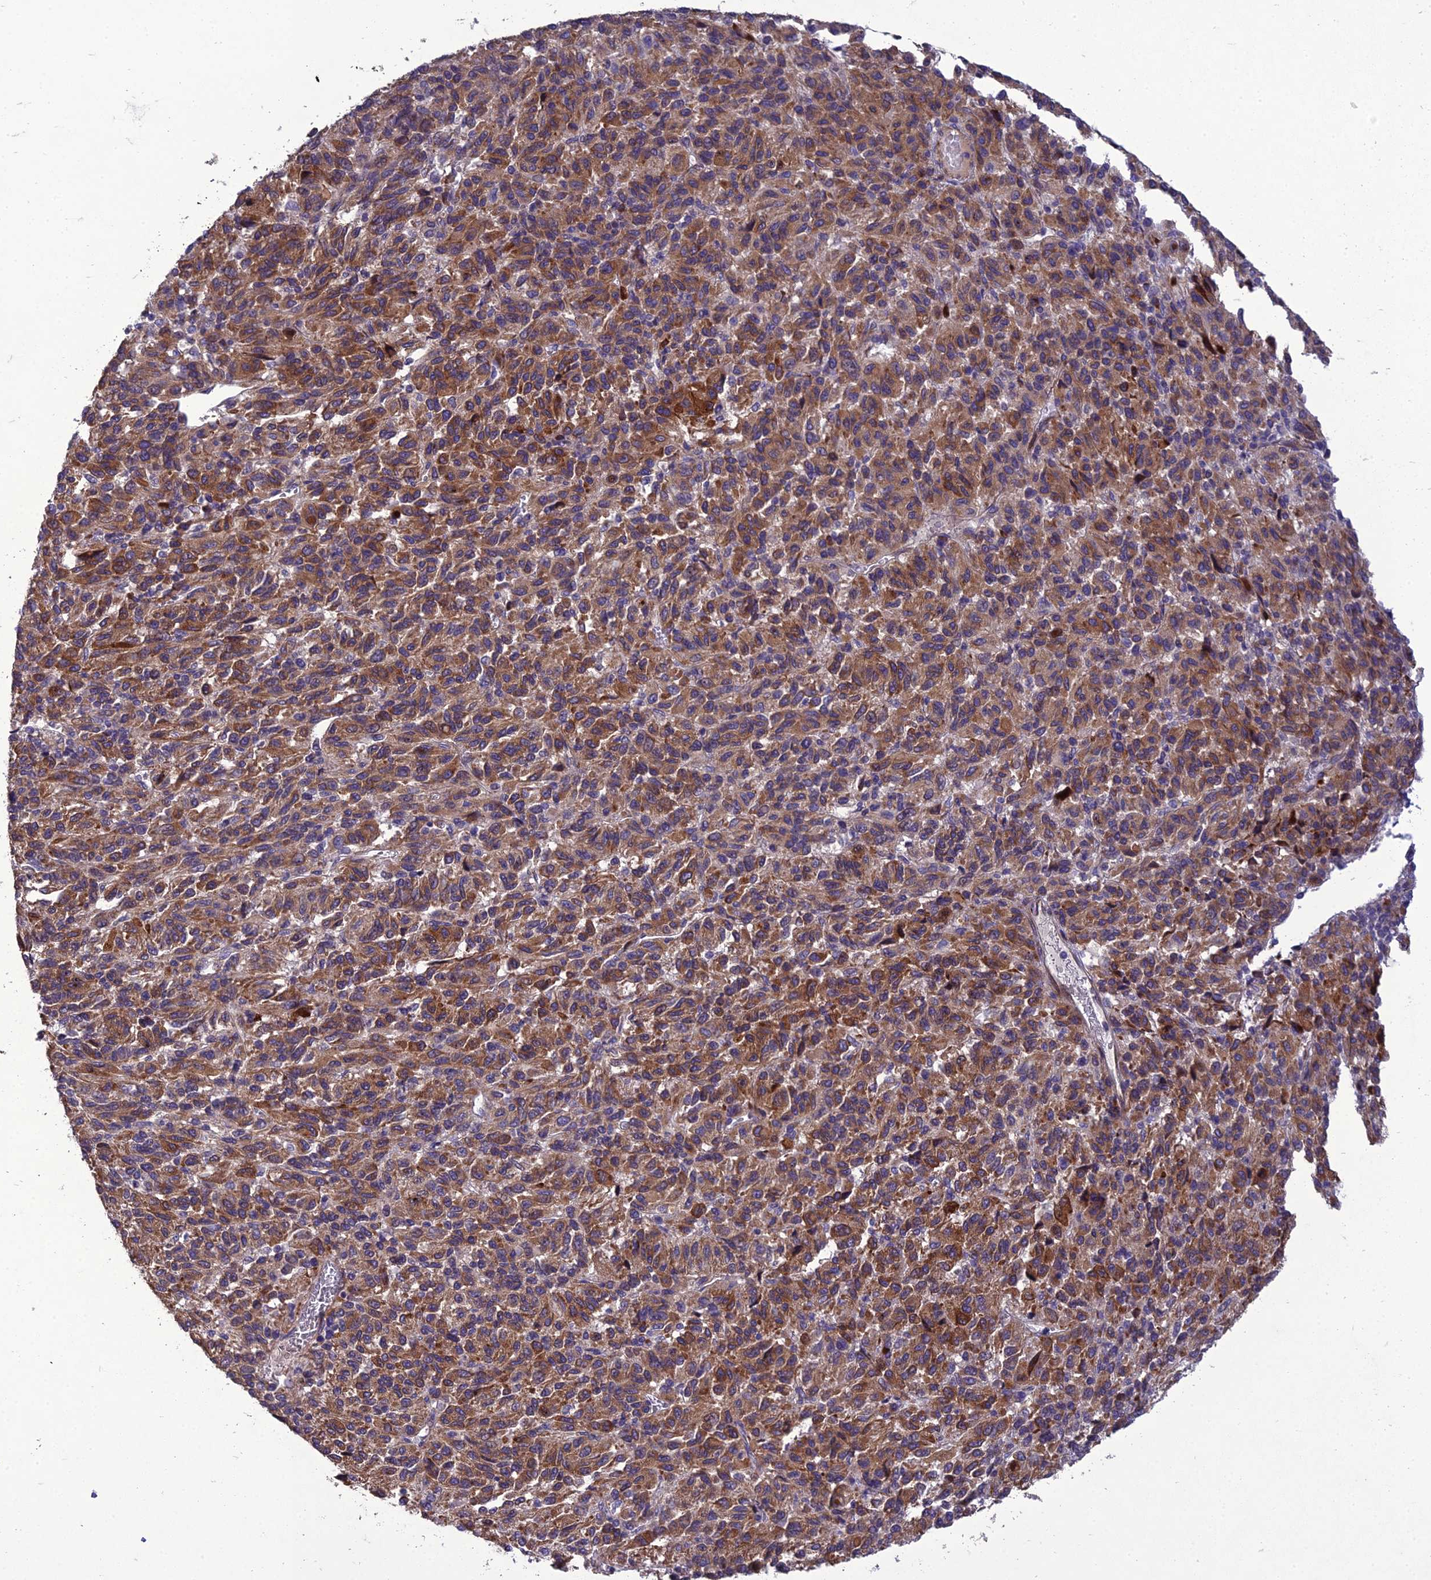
{"staining": {"intensity": "moderate", "quantity": ">75%", "location": "cytoplasmic/membranous"}, "tissue": "melanoma", "cell_type": "Tumor cells", "image_type": "cancer", "snomed": [{"axis": "morphology", "description": "Malignant melanoma, Metastatic site"}, {"axis": "topography", "description": "Lung"}], "caption": "Immunohistochemistry photomicrograph of neoplastic tissue: human melanoma stained using immunohistochemistry shows medium levels of moderate protein expression localized specifically in the cytoplasmic/membranous of tumor cells, appearing as a cytoplasmic/membranous brown color.", "gene": "ADIPOR2", "patient": {"sex": "male", "age": 64}}